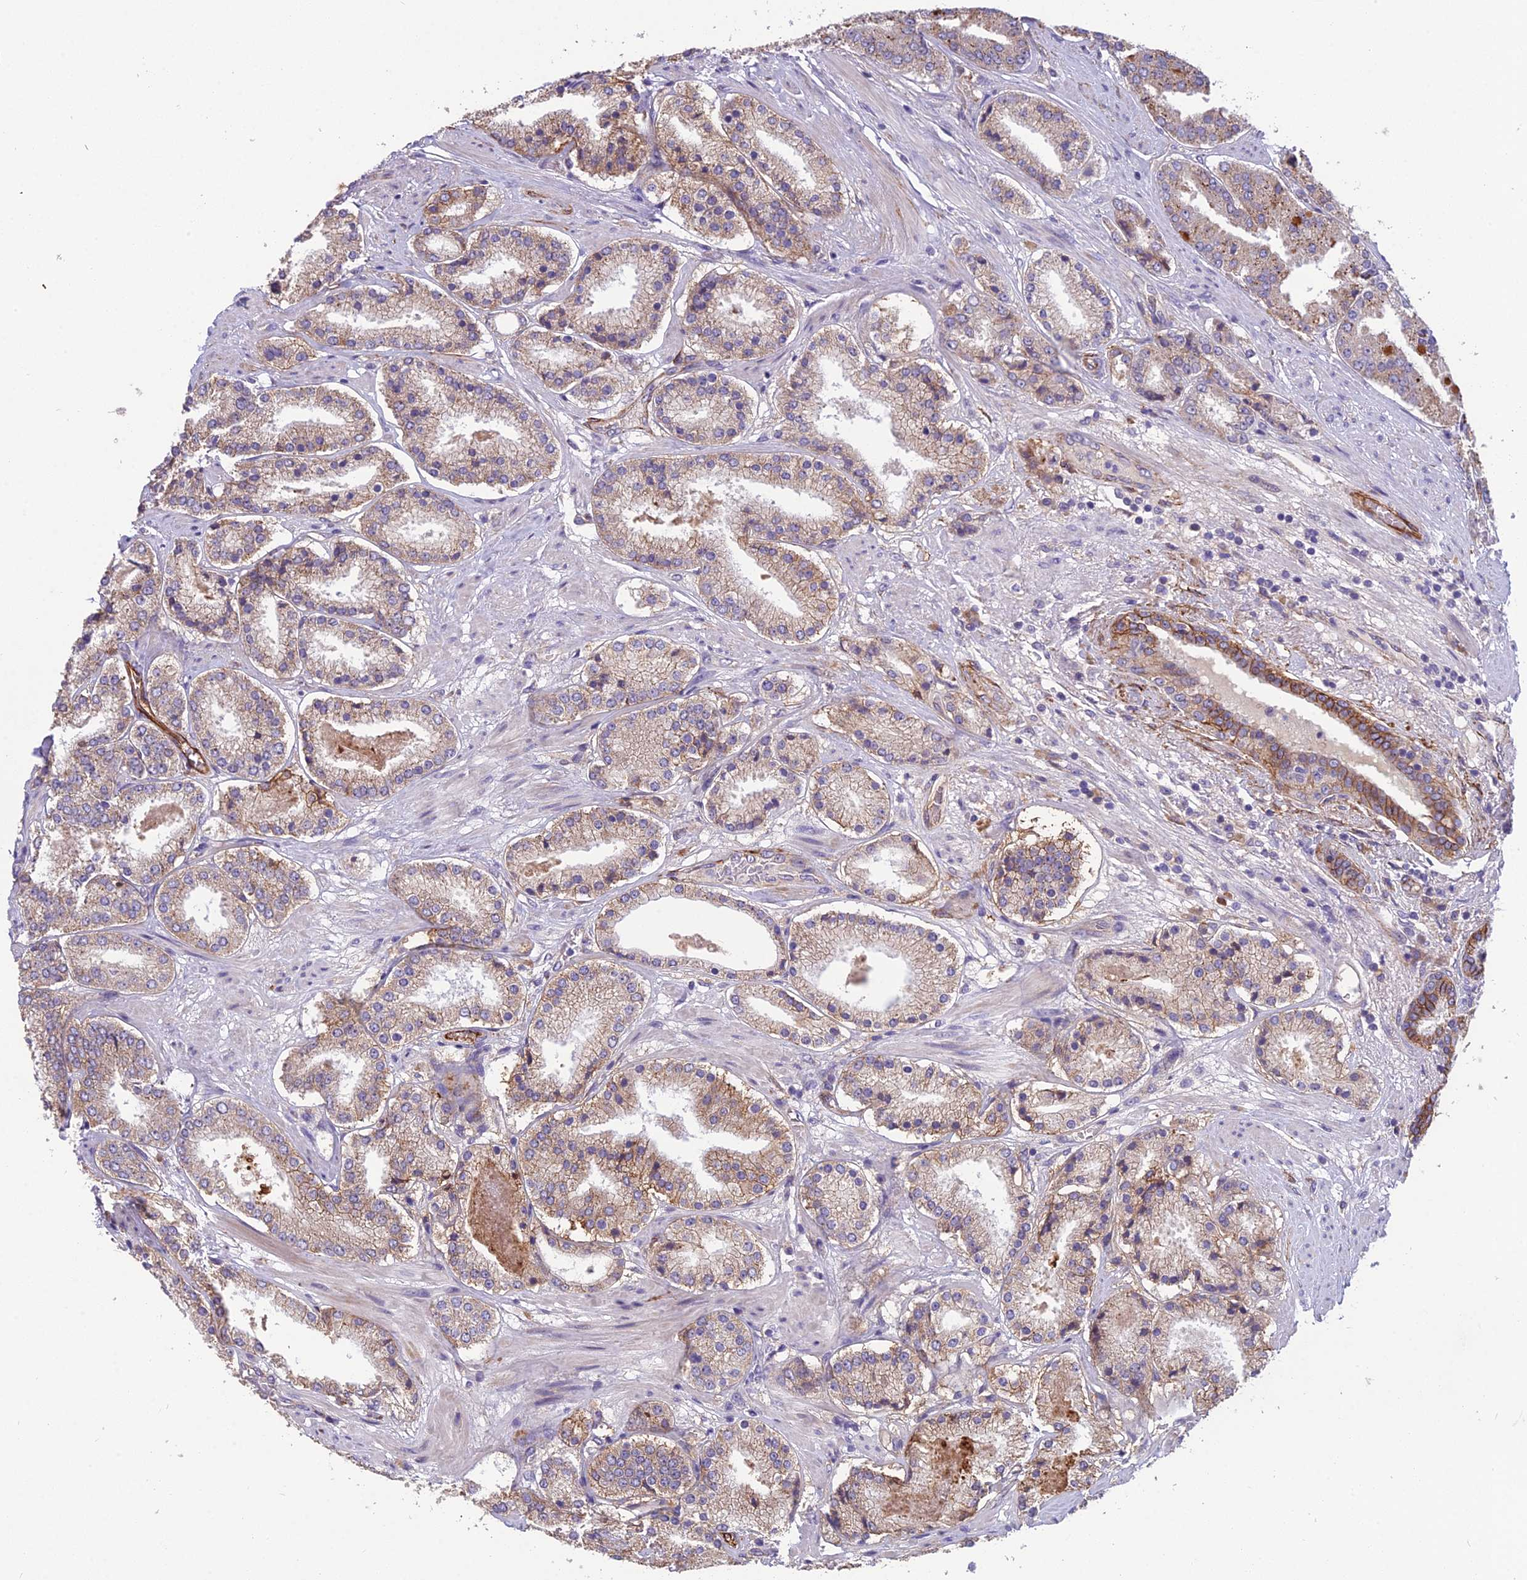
{"staining": {"intensity": "weak", "quantity": "<25%", "location": "cytoplasmic/membranous"}, "tissue": "prostate cancer", "cell_type": "Tumor cells", "image_type": "cancer", "snomed": [{"axis": "morphology", "description": "Adenocarcinoma, High grade"}, {"axis": "topography", "description": "Prostate"}], "caption": "An immunohistochemistry (IHC) photomicrograph of high-grade adenocarcinoma (prostate) is shown. There is no staining in tumor cells of high-grade adenocarcinoma (prostate).", "gene": "TSPAN15", "patient": {"sex": "male", "age": 63}}